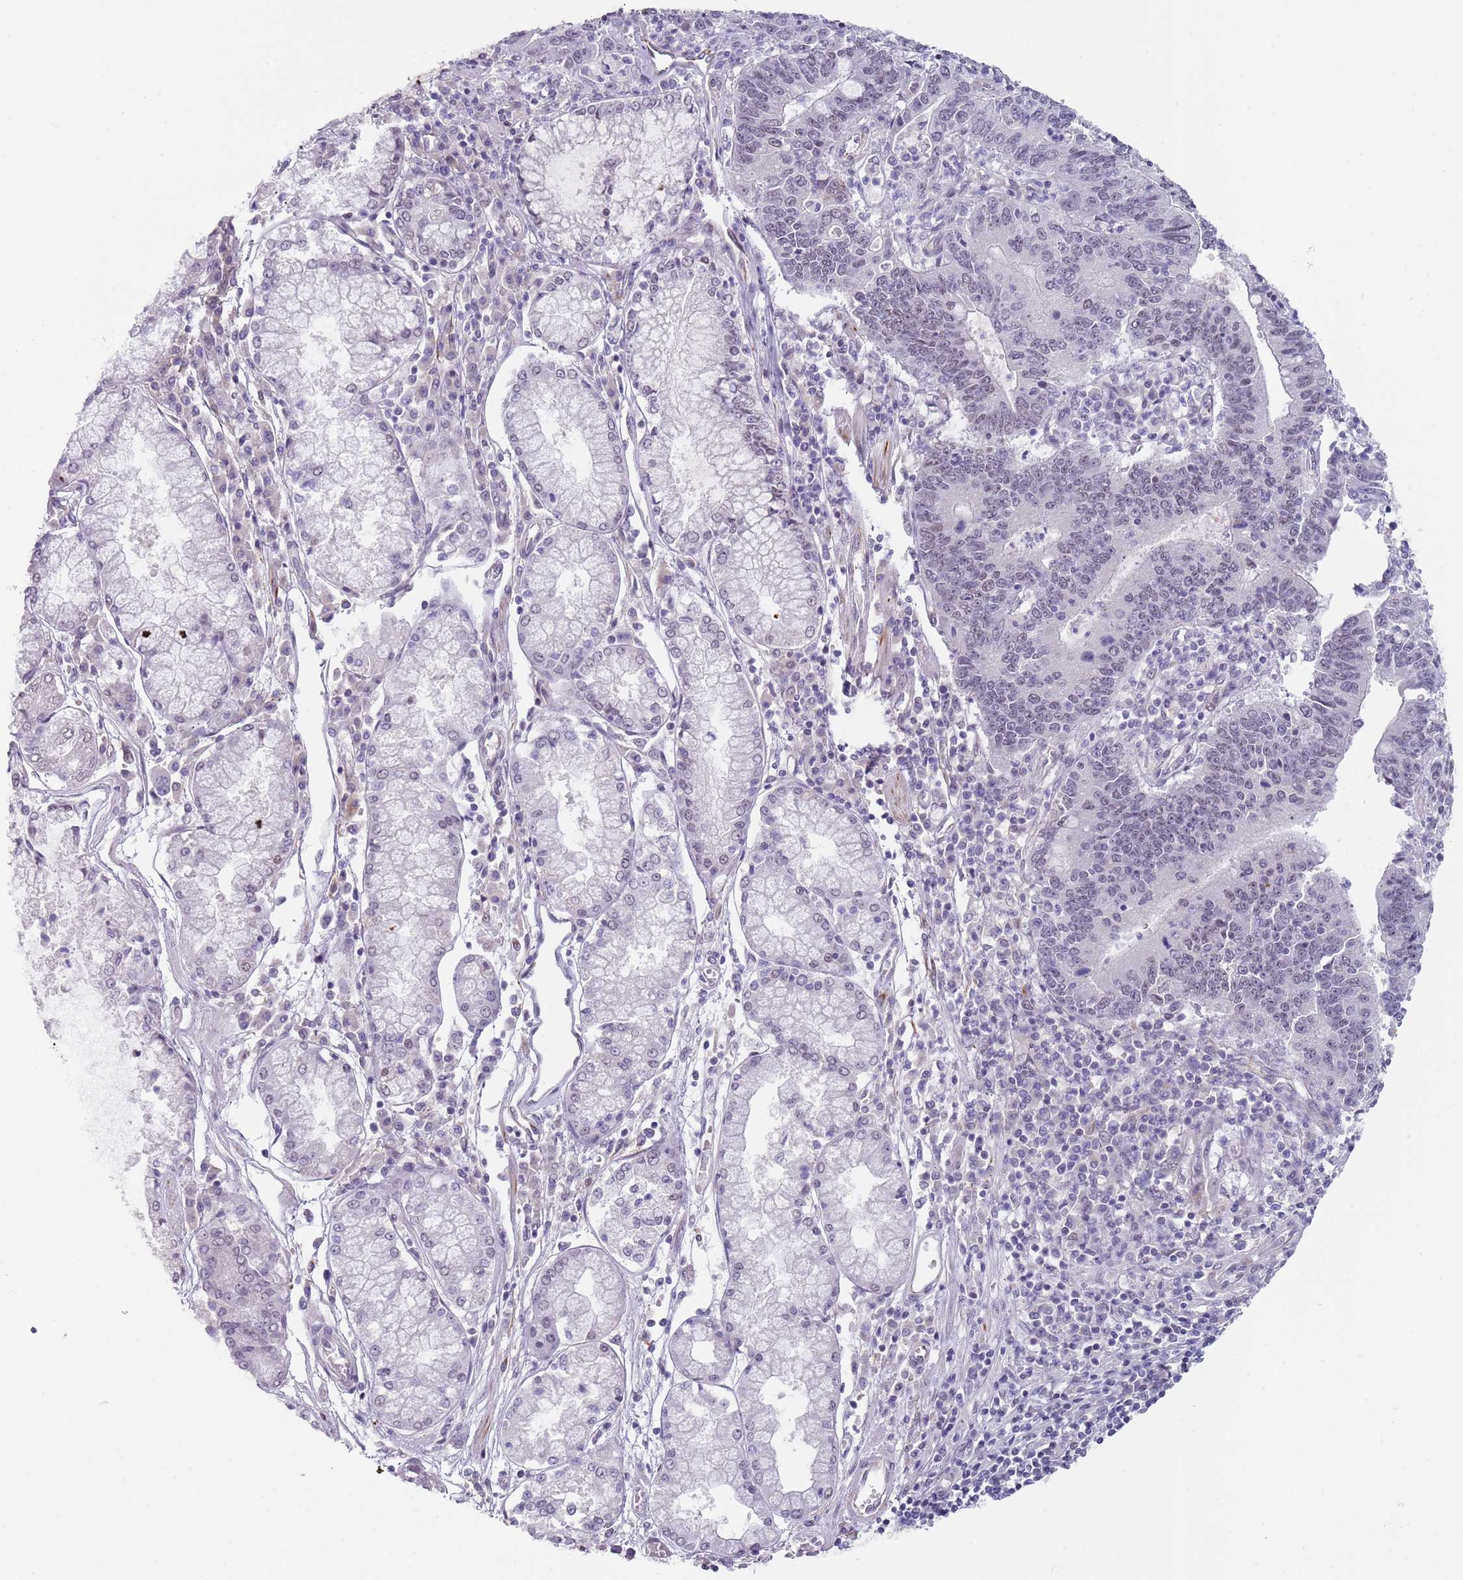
{"staining": {"intensity": "negative", "quantity": "none", "location": "none"}, "tissue": "stomach cancer", "cell_type": "Tumor cells", "image_type": "cancer", "snomed": [{"axis": "morphology", "description": "Adenocarcinoma, NOS"}, {"axis": "topography", "description": "Stomach"}], "caption": "This histopathology image is of stomach cancer stained with immunohistochemistry to label a protein in brown with the nuclei are counter-stained blue. There is no expression in tumor cells.", "gene": "NBPF3", "patient": {"sex": "male", "age": 59}}